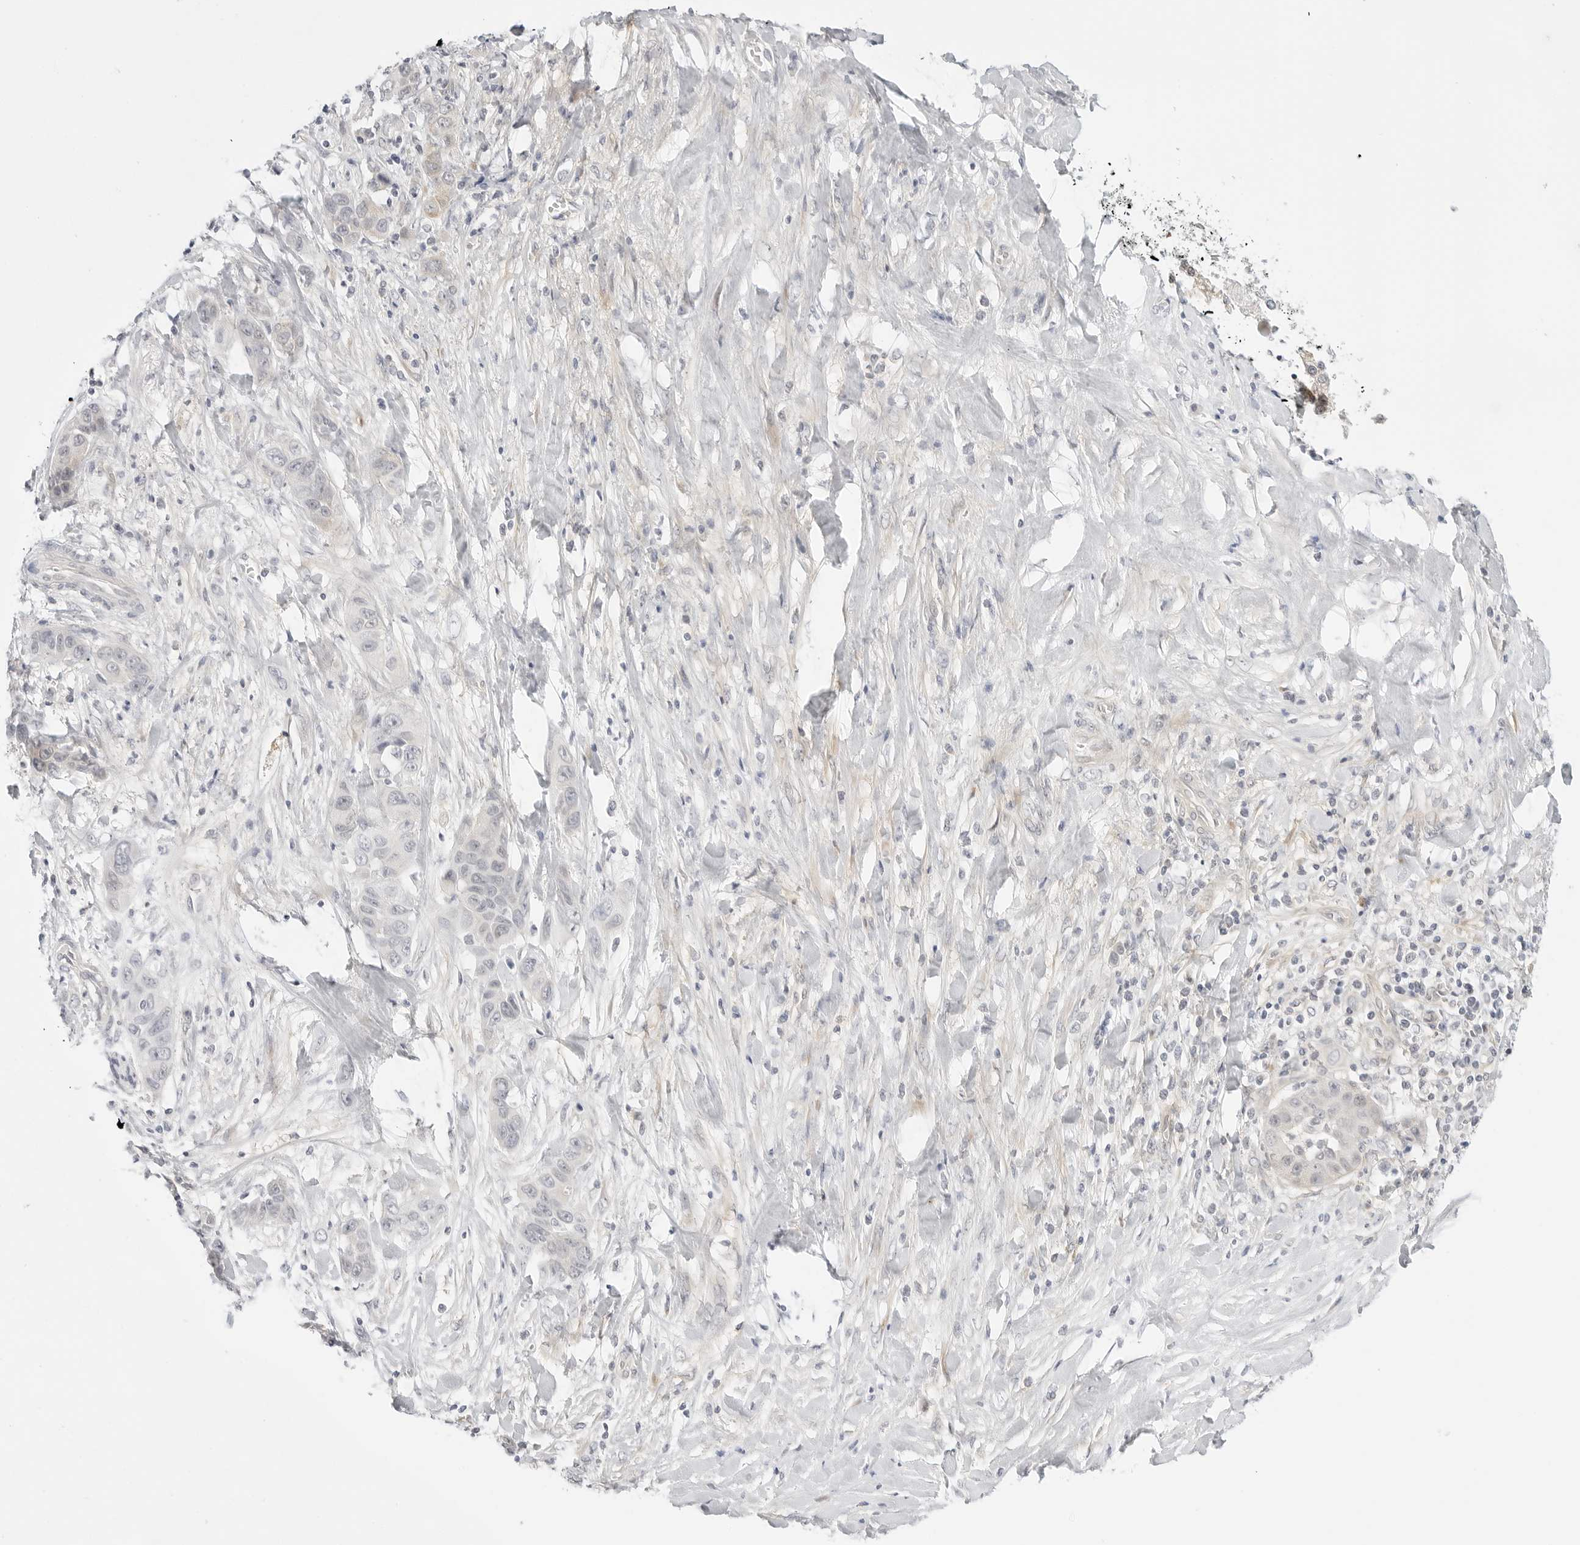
{"staining": {"intensity": "weak", "quantity": "<25%", "location": "cytoplasmic/membranous"}, "tissue": "liver cancer", "cell_type": "Tumor cells", "image_type": "cancer", "snomed": [{"axis": "morphology", "description": "Cholangiocarcinoma"}, {"axis": "topography", "description": "Liver"}], "caption": "This is a micrograph of immunohistochemistry (IHC) staining of liver cancer (cholangiocarcinoma), which shows no staining in tumor cells.", "gene": "TCP1", "patient": {"sex": "female", "age": 52}}